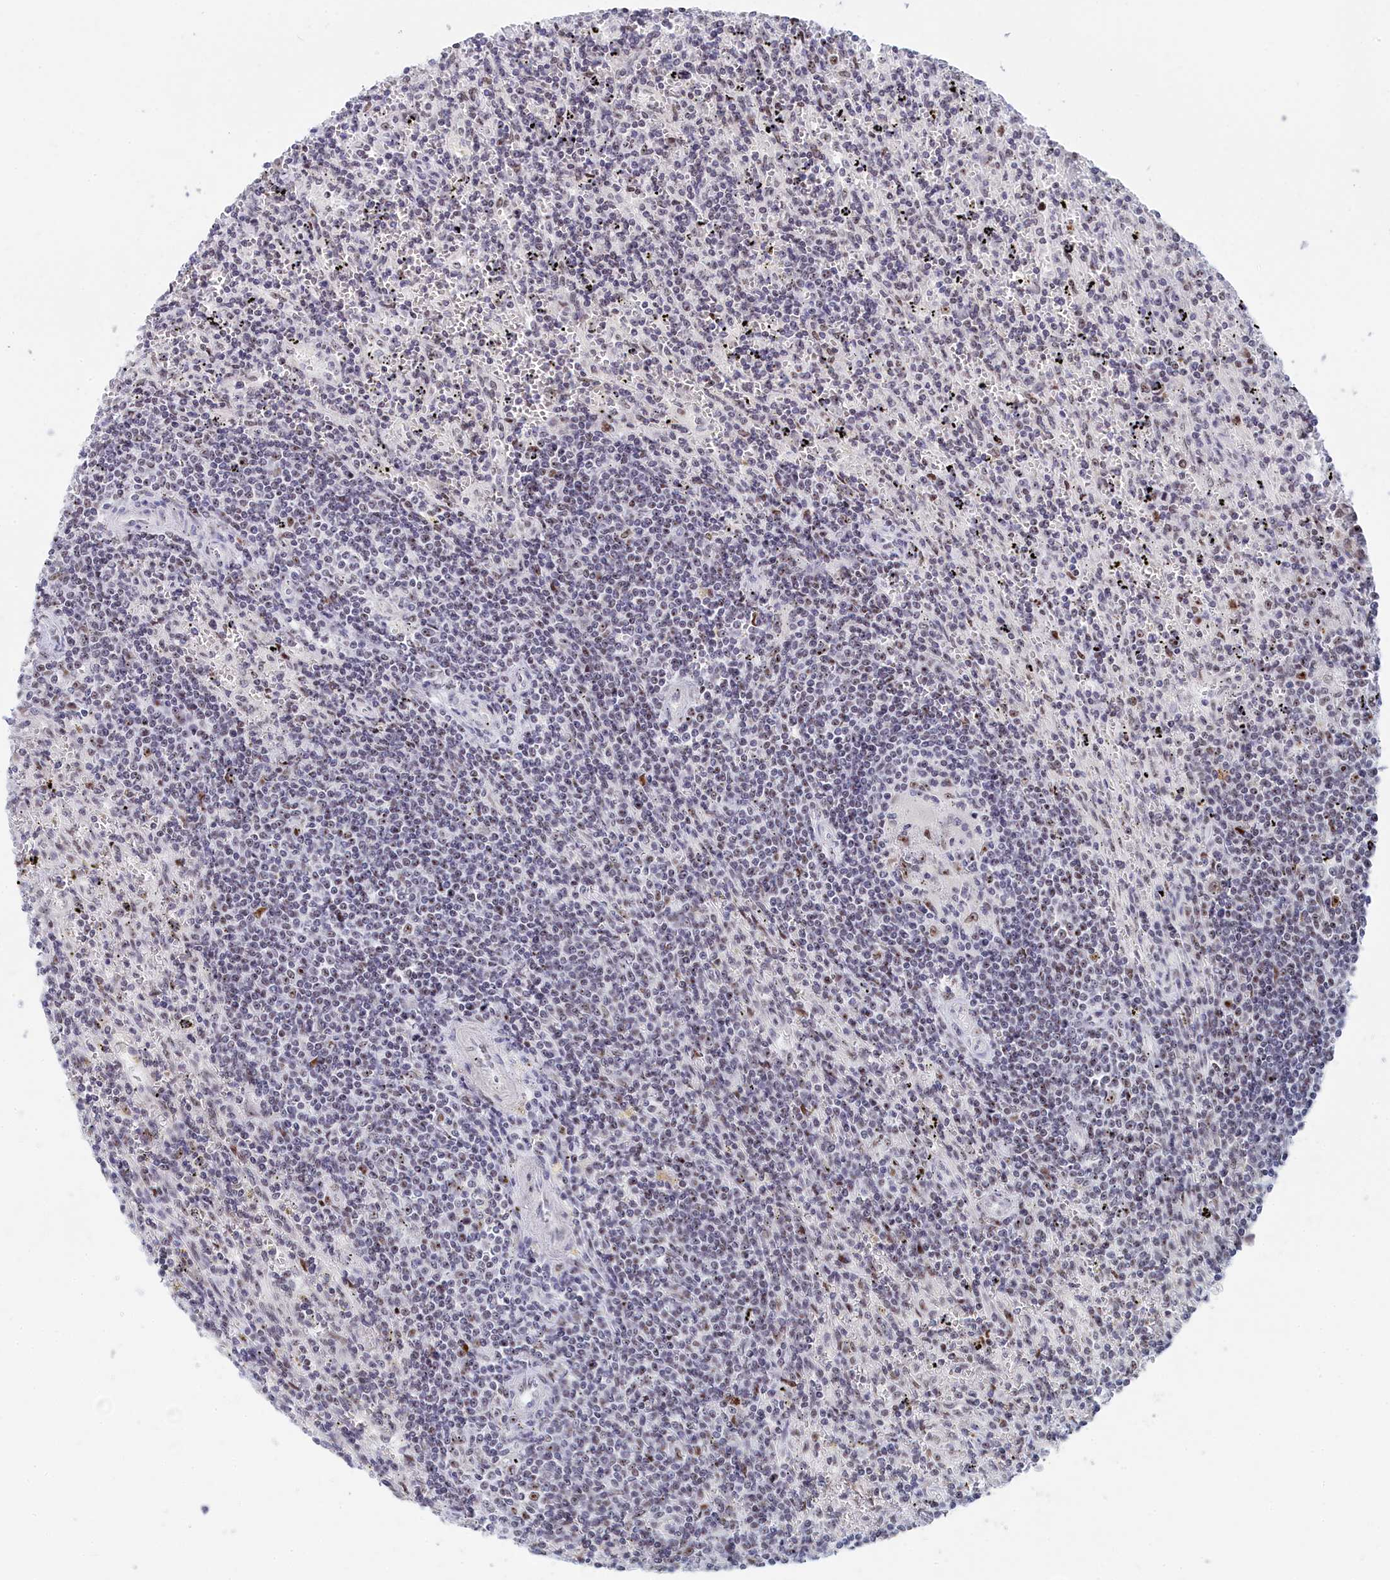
{"staining": {"intensity": "weak", "quantity": "<25%", "location": "nuclear"}, "tissue": "lymphoma", "cell_type": "Tumor cells", "image_type": "cancer", "snomed": [{"axis": "morphology", "description": "Malignant lymphoma, non-Hodgkin's type, Low grade"}, {"axis": "topography", "description": "Spleen"}], "caption": "Immunohistochemistry of human lymphoma shows no positivity in tumor cells.", "gene": "RSL1D1", "patient": {"sex": "male", "age": 76}}